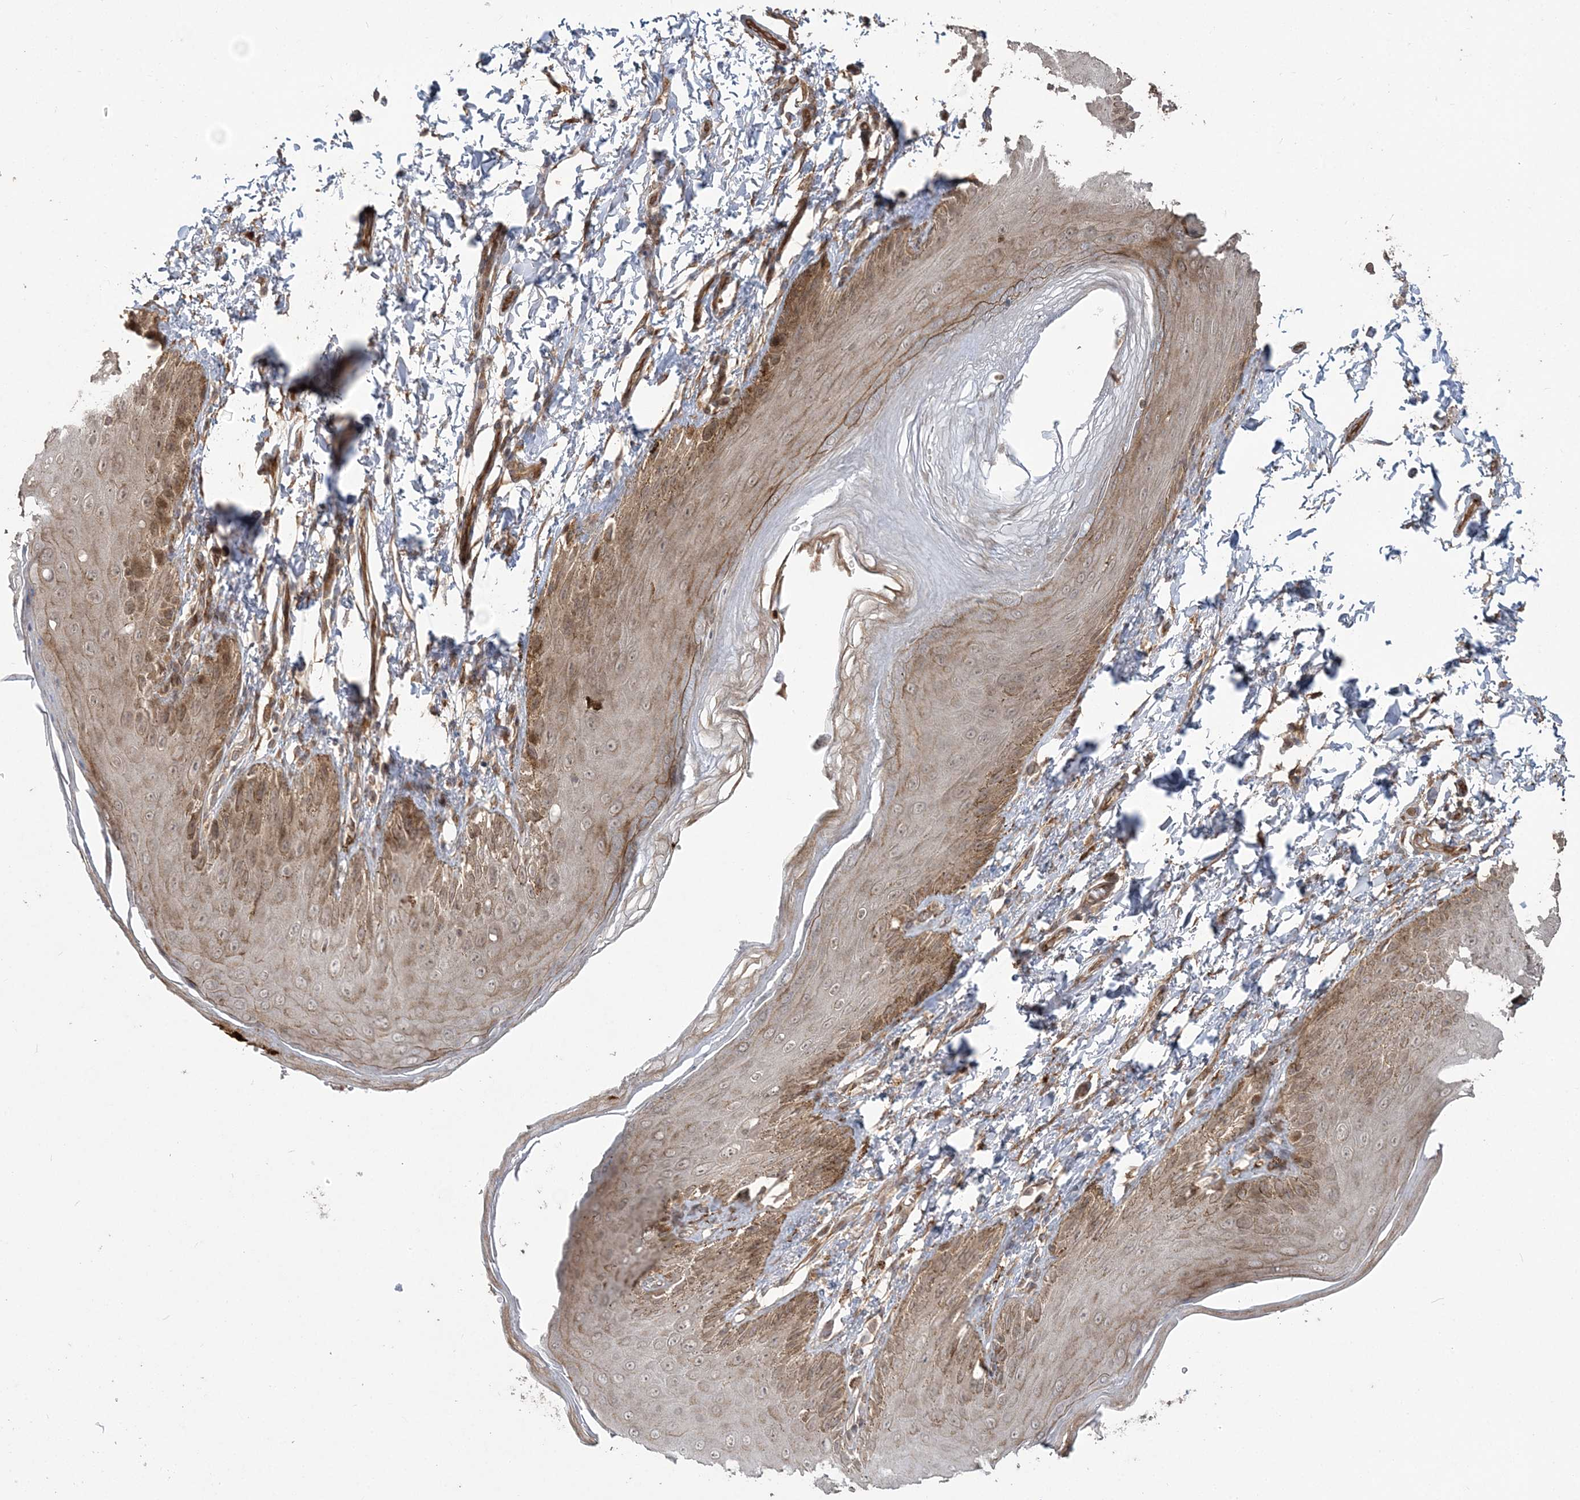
{"staining": {"intensity": "moderate", "quantity": "25%-75%", "location": "cytoplasmic/membranous,nuclear"}, "tissue": "skin", "cell_type": "Epidermal cells", "image_type": "normal", "snomed": [{"axis": "morphology", "description": "Normal tissue, NOS"}, {"axis": "topography", "description": "Anal"}], "caption": "Benign skin reveals moderate cytoplasmic/membranous,nuclear positivity in approximately 25%-75% of epidermal cells.", "gene": "HERPUD1", "patient": {"sex": "male", "age": 44}}